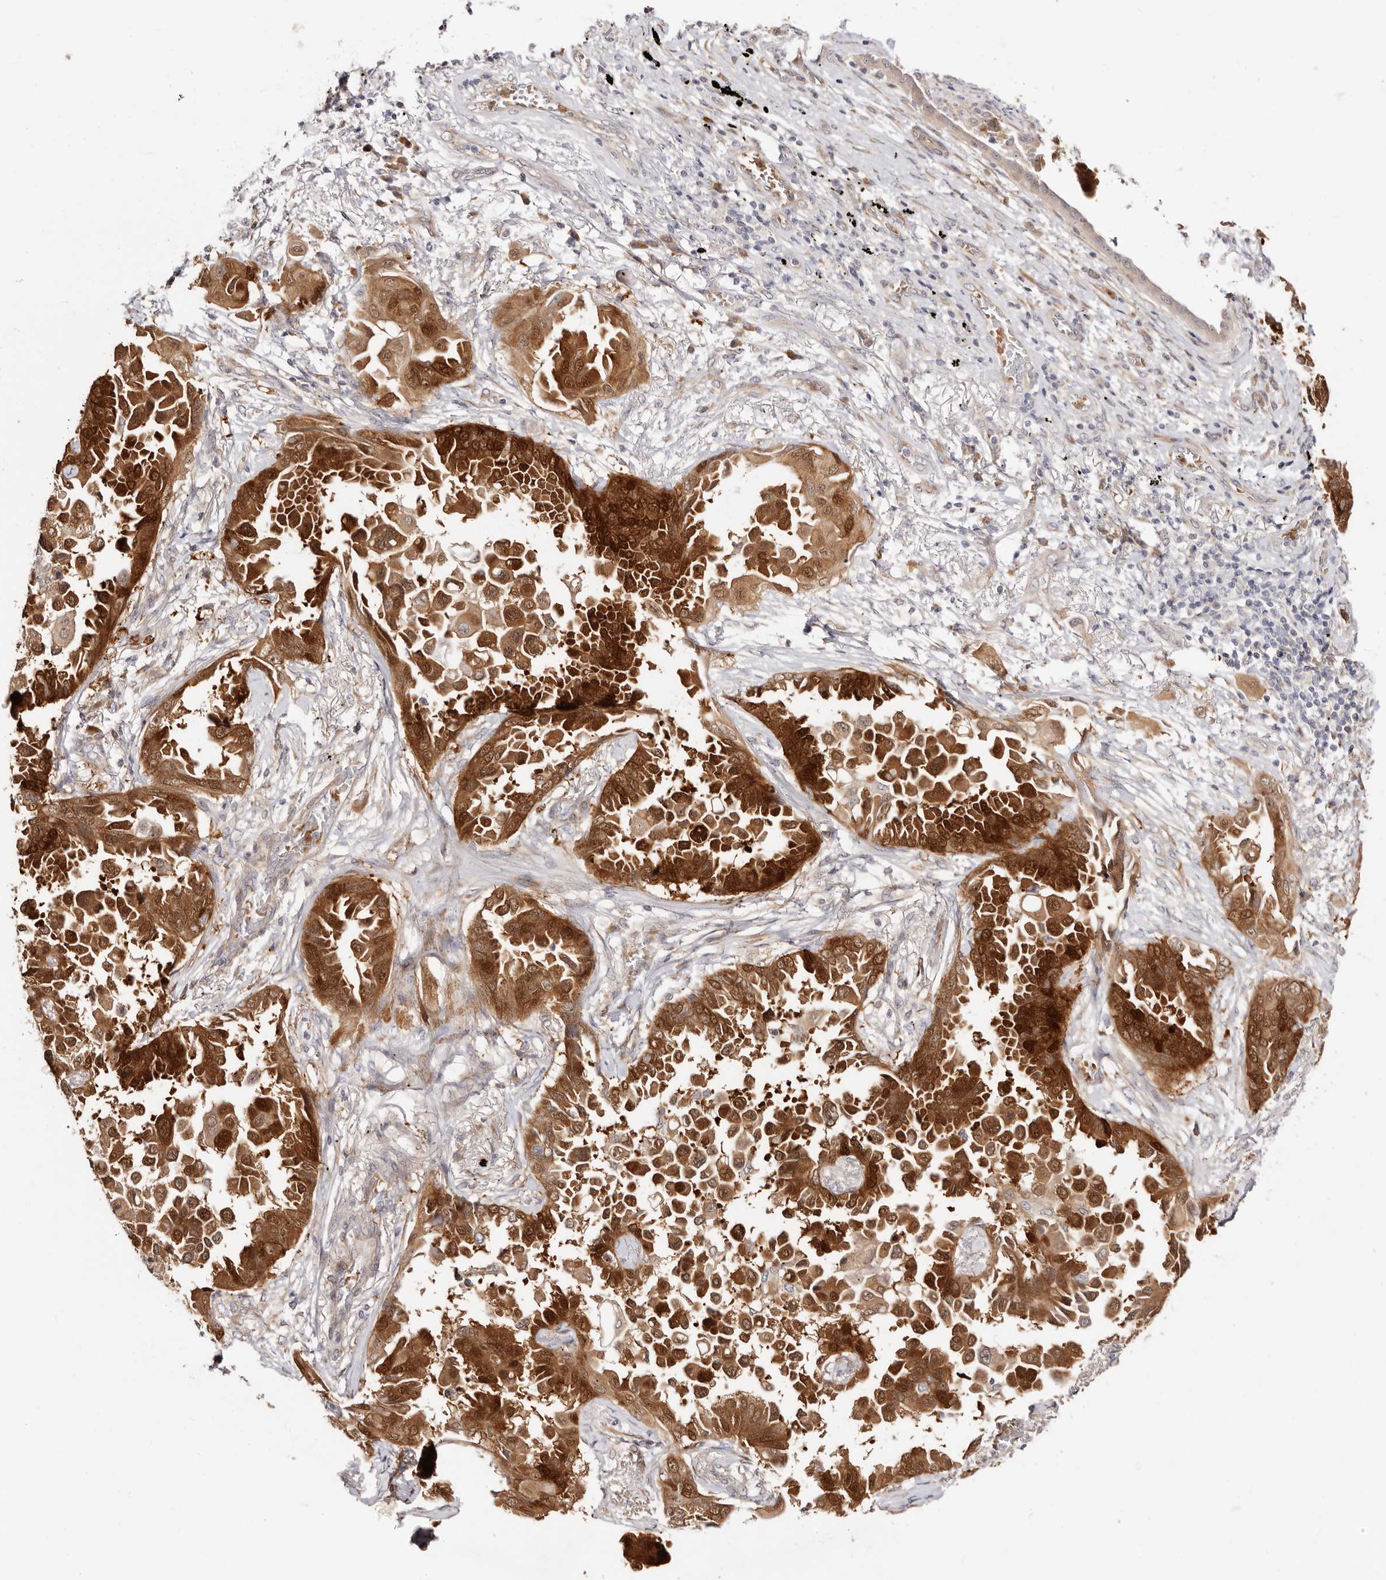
{"staining": {"intensity": "strong", "quantity": ">75%", "location": "cytoplasmic/membranous,nuclear"}, "tissue": "lung cancer", "cell_type": "Tumor cells", "image_type": "cancer", "snomed": [{"axis": "morphology", "description": "Adenocarcinoma, NOS"}, {"axis": "topography", "description": "Lung"}], "caption": "A high-resolution histopathology image shows immunohistochemistry (IHC) staining of adenocarcinoma (lung), which demonstrates strong cytoplasmic/membranous and nuclear expression in about >75% of tumor cells.", "gene": "BCL2L15", "patient": {"sex": "female", "age": 67}}